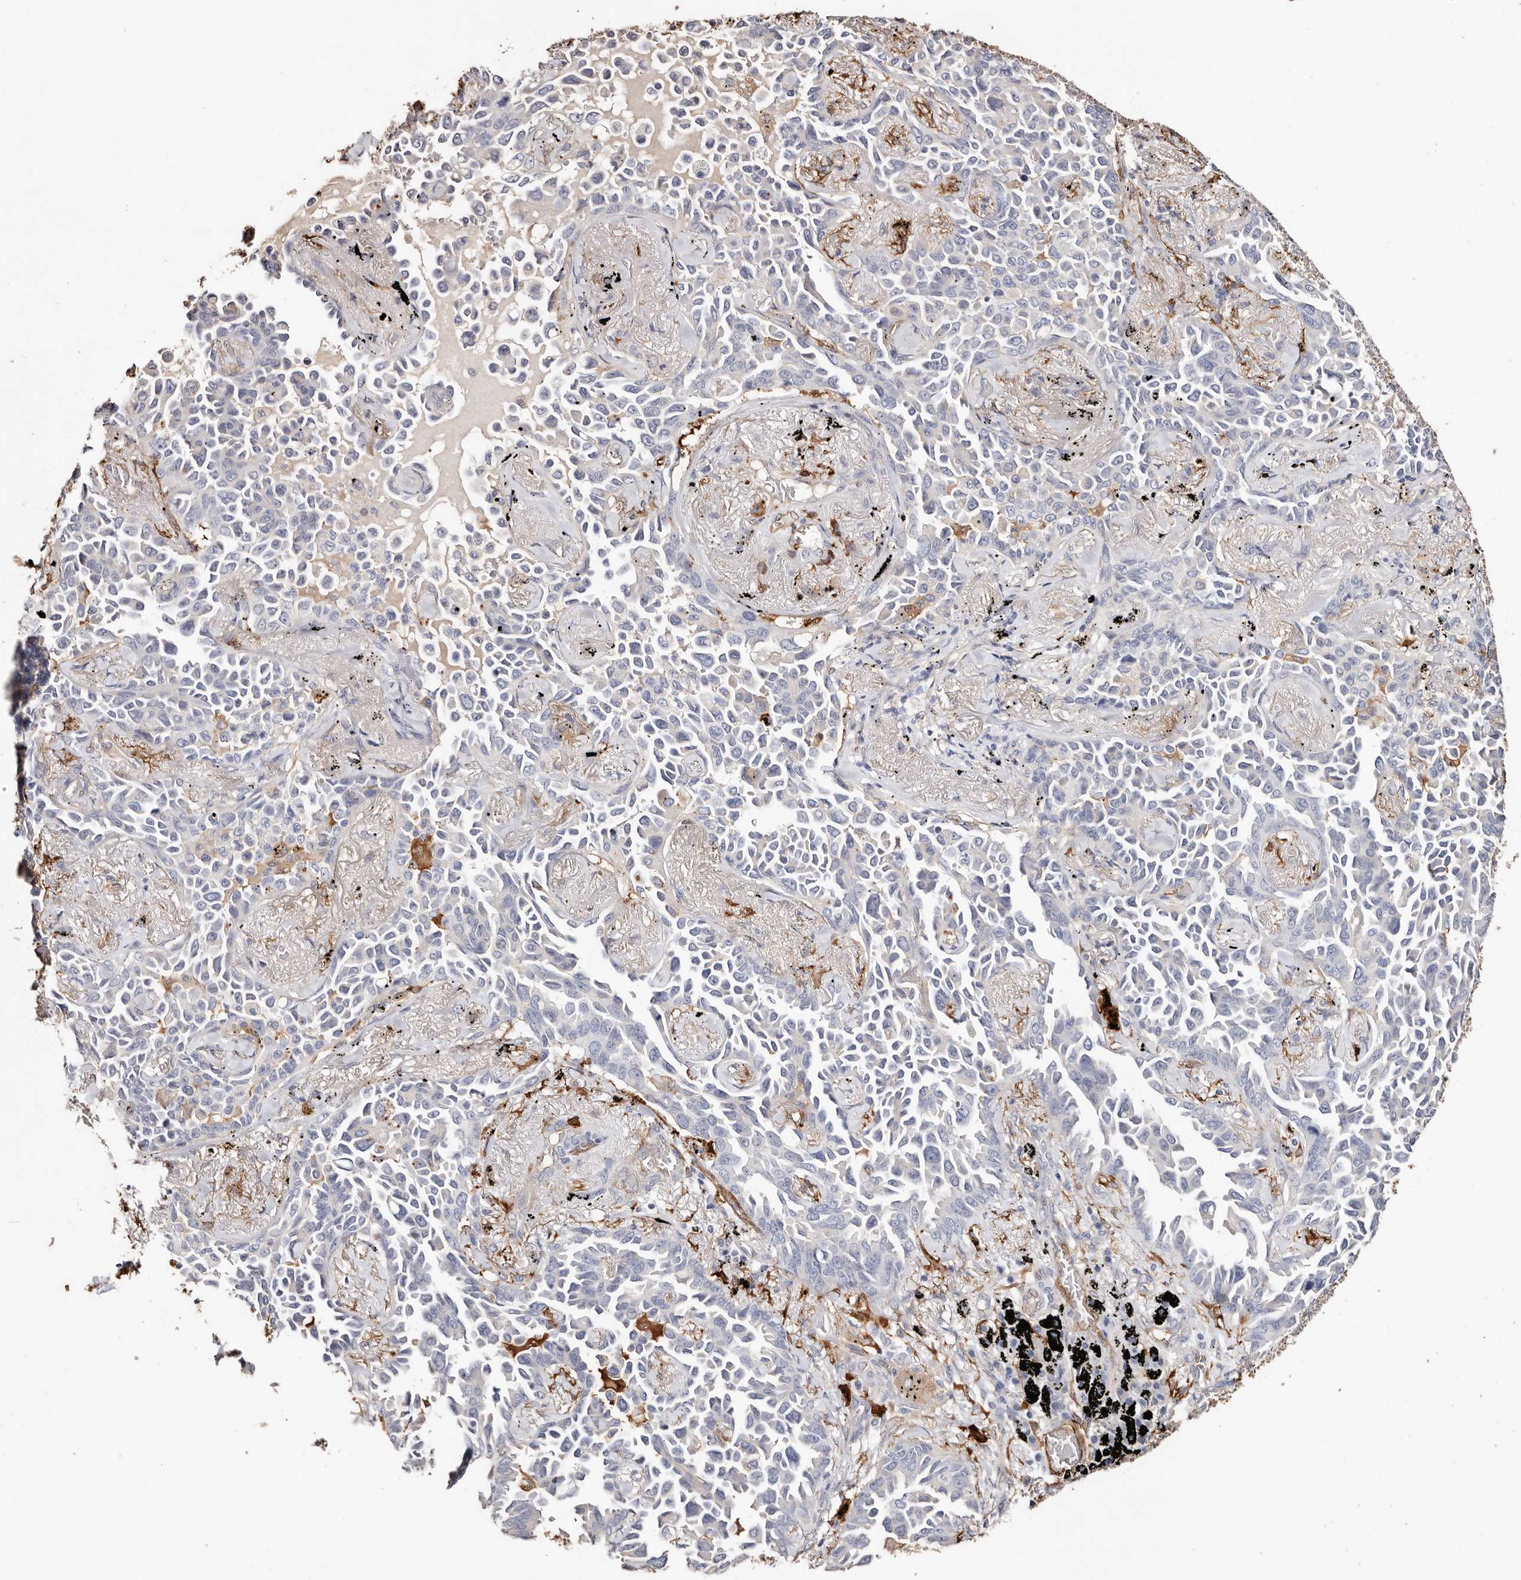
{"staining": {"intensity": "negative", "quantity": "none", "location": "none"}, "tissue": "lung cancer", "cell_type": "Tumor cells", "image_type": "cancer", "snomed": [{"axis": "morphology", "description": "Adenocarcinoma, NOS"}, {"axis": "topography", "description": "Lung"}], "caption": "IHC of human adenocarcinoma (lung) exhibits no expression in tumor cells.", "gene": "TGM2", "patient": {"sex": "female", "age": 67}}